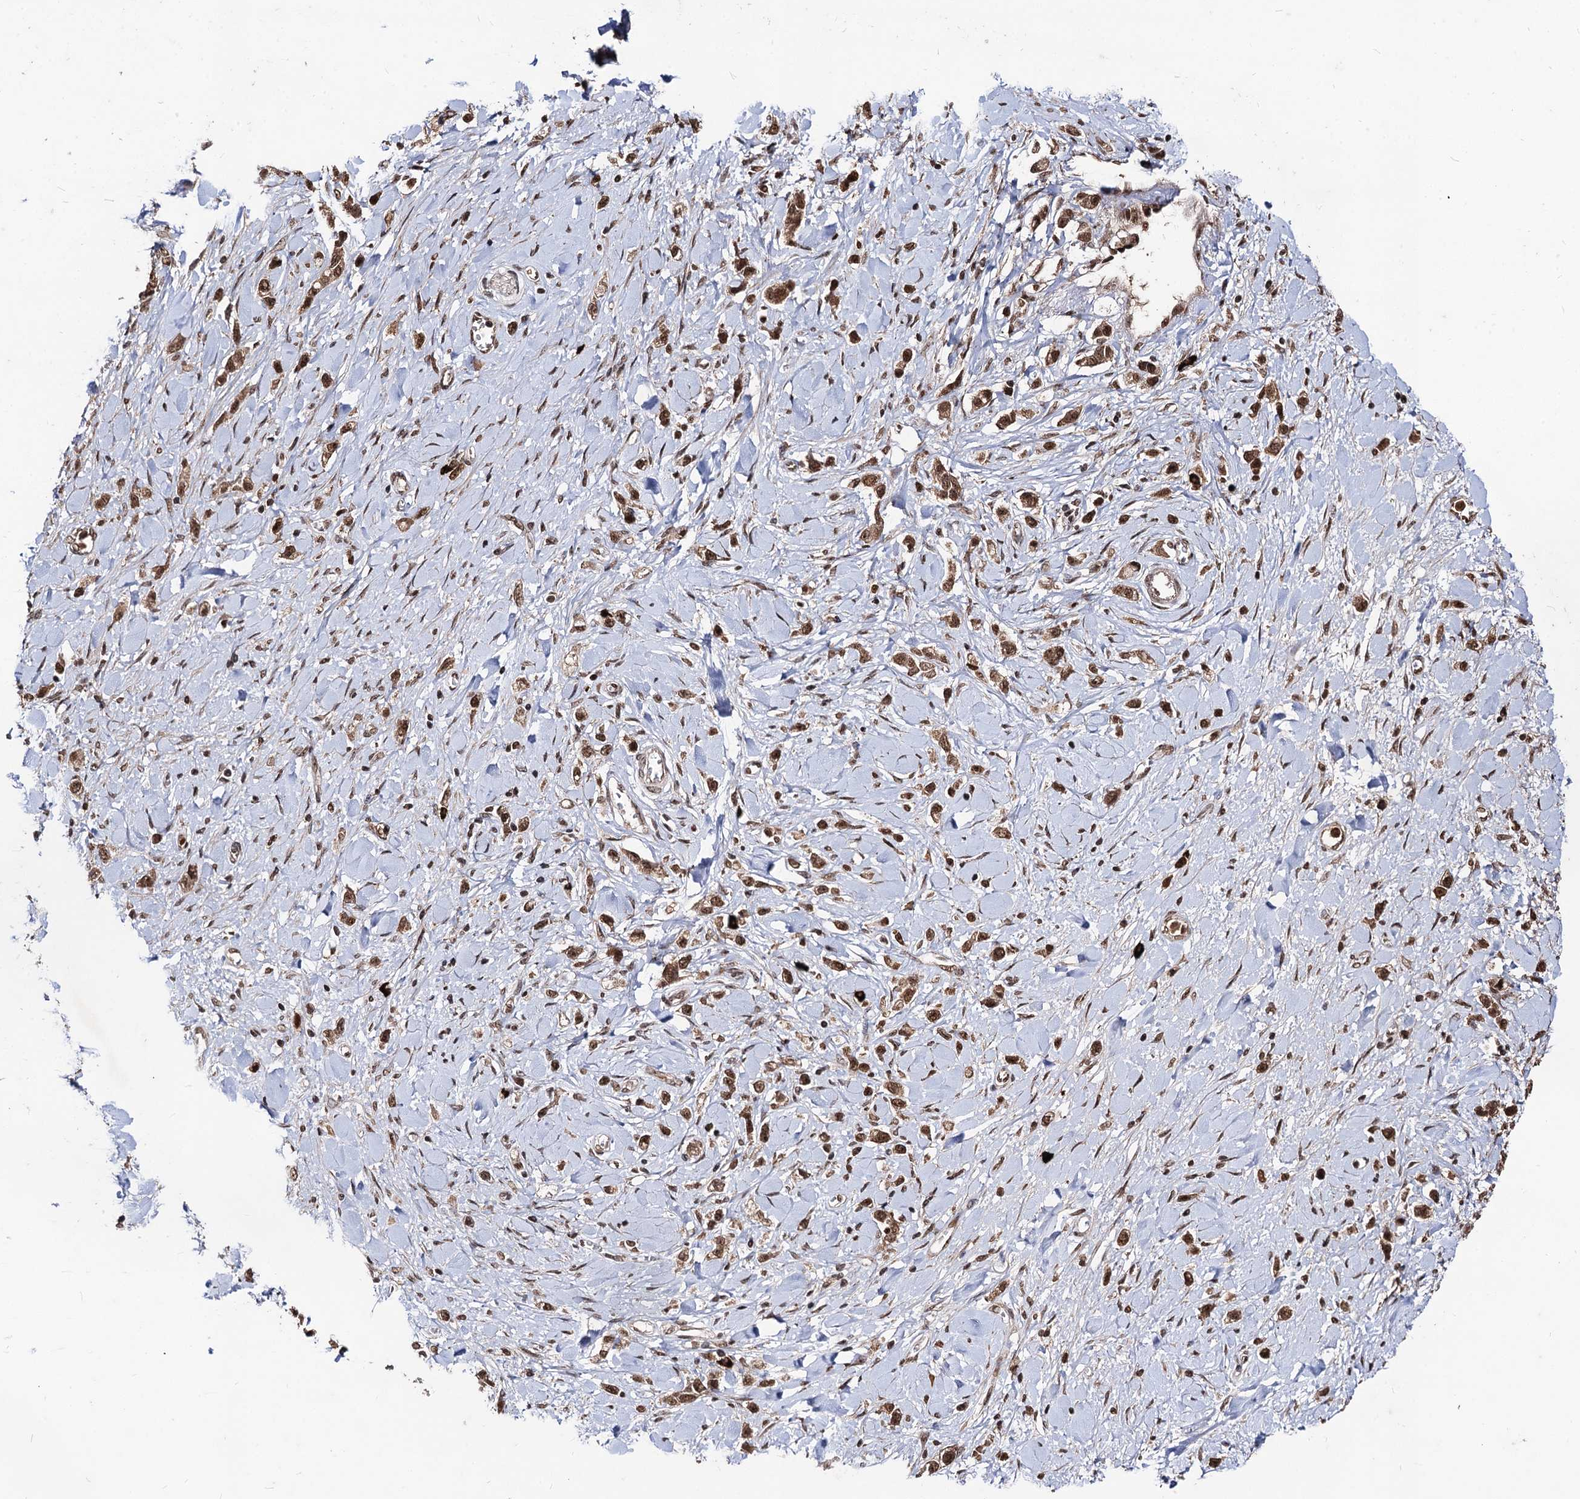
{"staining": {"intensity": "moderate", "quantity": ">75%", "location": "cytoplasmic/membranous,nuclear"}, "tissue": "stomach cancer", "cell_type": "Tumor cells", "image_type": "cancer", "snomed": [{"axis": "morphology", "description": "Normal tissue, NOS"}, {"axis": "morphology", "description": "Adenocarcinoma, NOS"}, {"axis": "topography", "description": "Stomach, upper"}, {"axis": "topography", "description": "Stomach"}], "caption": "IHC of human stomach cancer shows medium levels of moderate cytoplasmic/membranous and nuclear expression in approximately >75% of tumor cells.", "gene": "SFSWAP", "patient": {"sex": "female", "age": 65}}